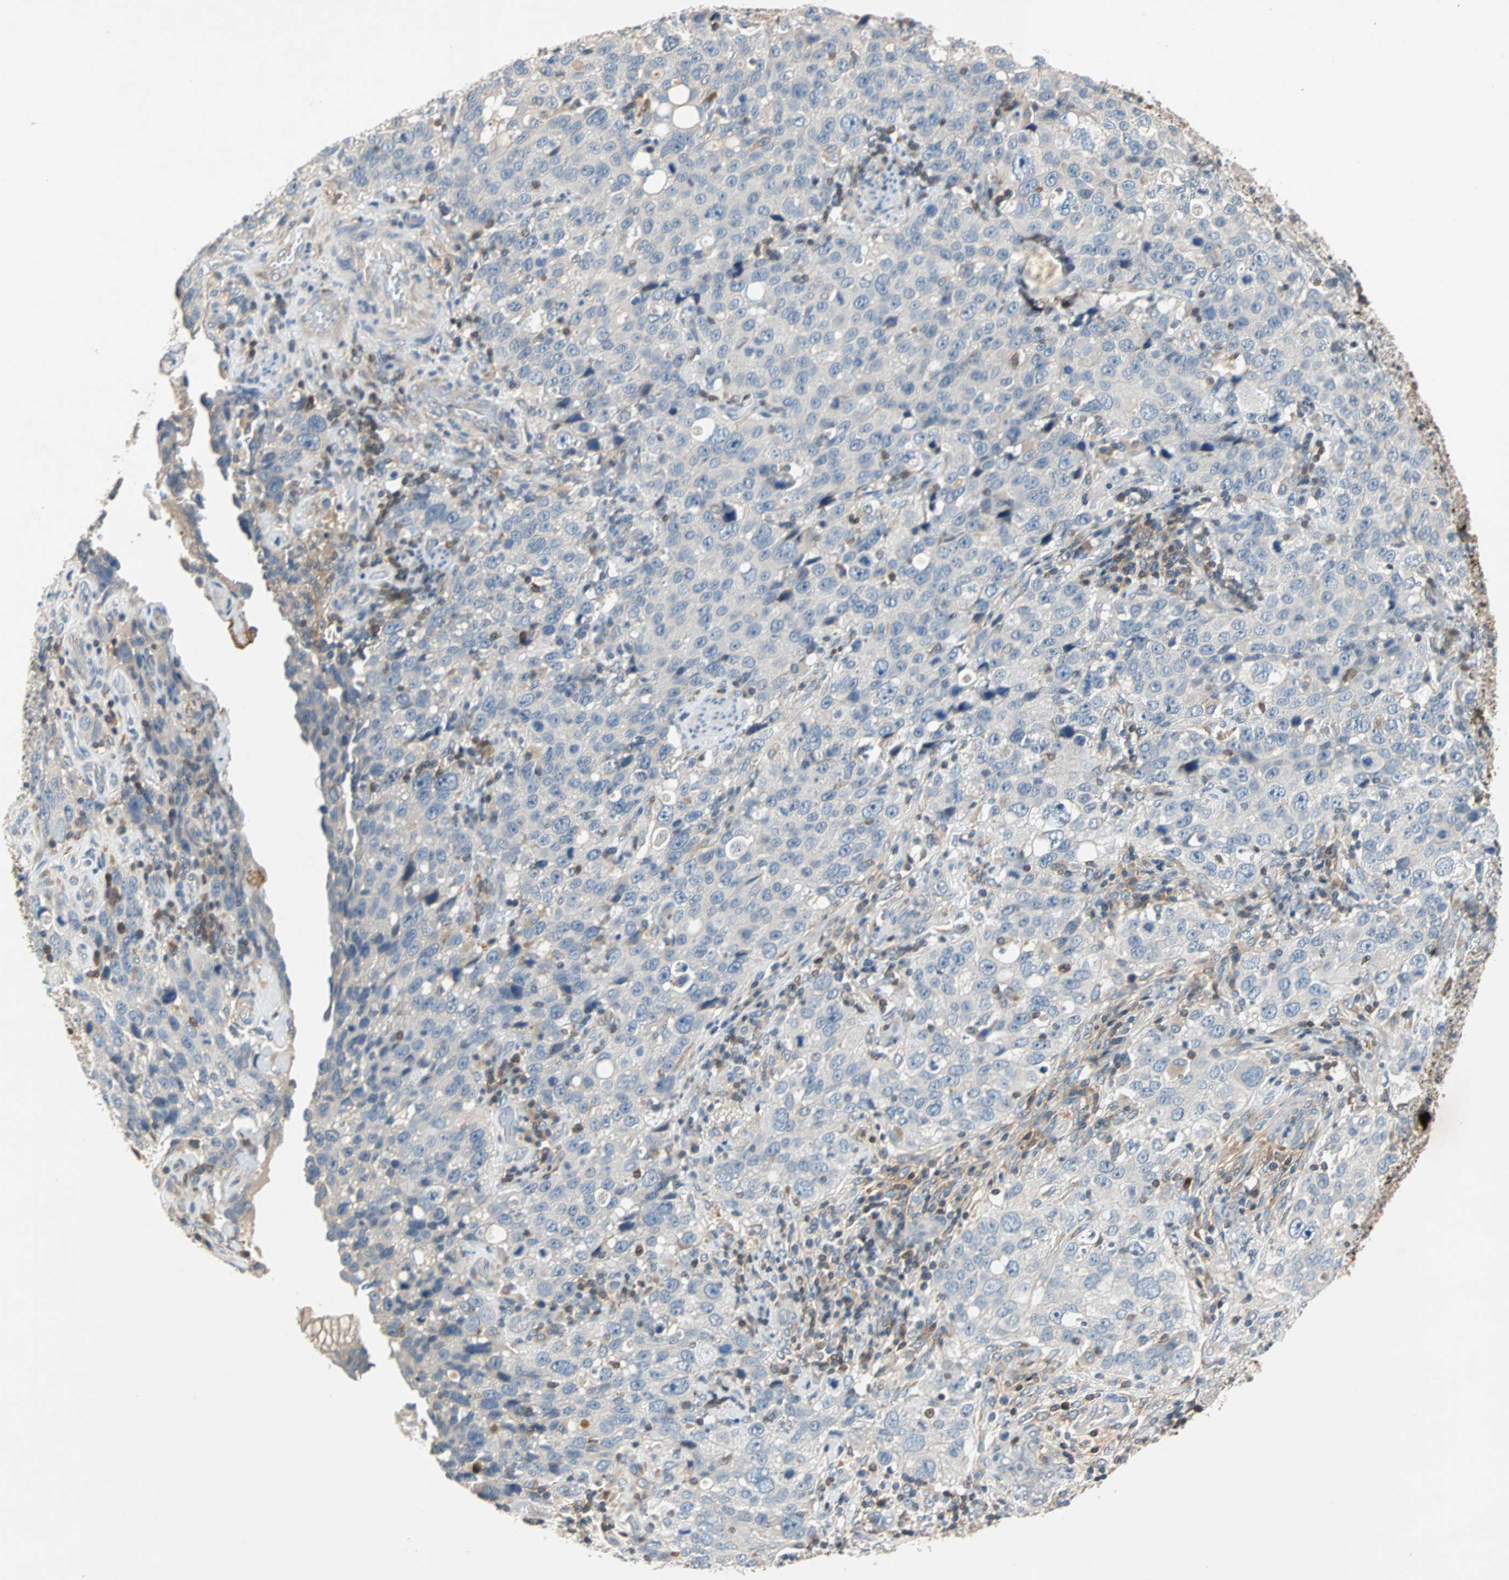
{"staining": {"intensity": "negative", "quantity": "none", "location": "none"}, "tissue": "stomach cancer", "cell_type": "Tumor cells", "image_type": "cancer", "snomed": [{"axis": "morphology", "description": "Normal tissue, NOS"}, {"axis": "morphology", "description": "Adenocarcinoma, NOS"}, {"axis": "topography", "description": "Stomach"}], "caption": "An immunohistochemistry (IHC) micrograph of adenocarcinoma (stomach) is shown. There is no staining in tumor cells of adenocarcinoma (stomach). (DAB (3,3'-diaminobenzidine) immunohistochemistry visualized using brightfield microscopy, high magnification).", "gene": "MAP4K1", "patient": {"sex": "male", "age": 48}}